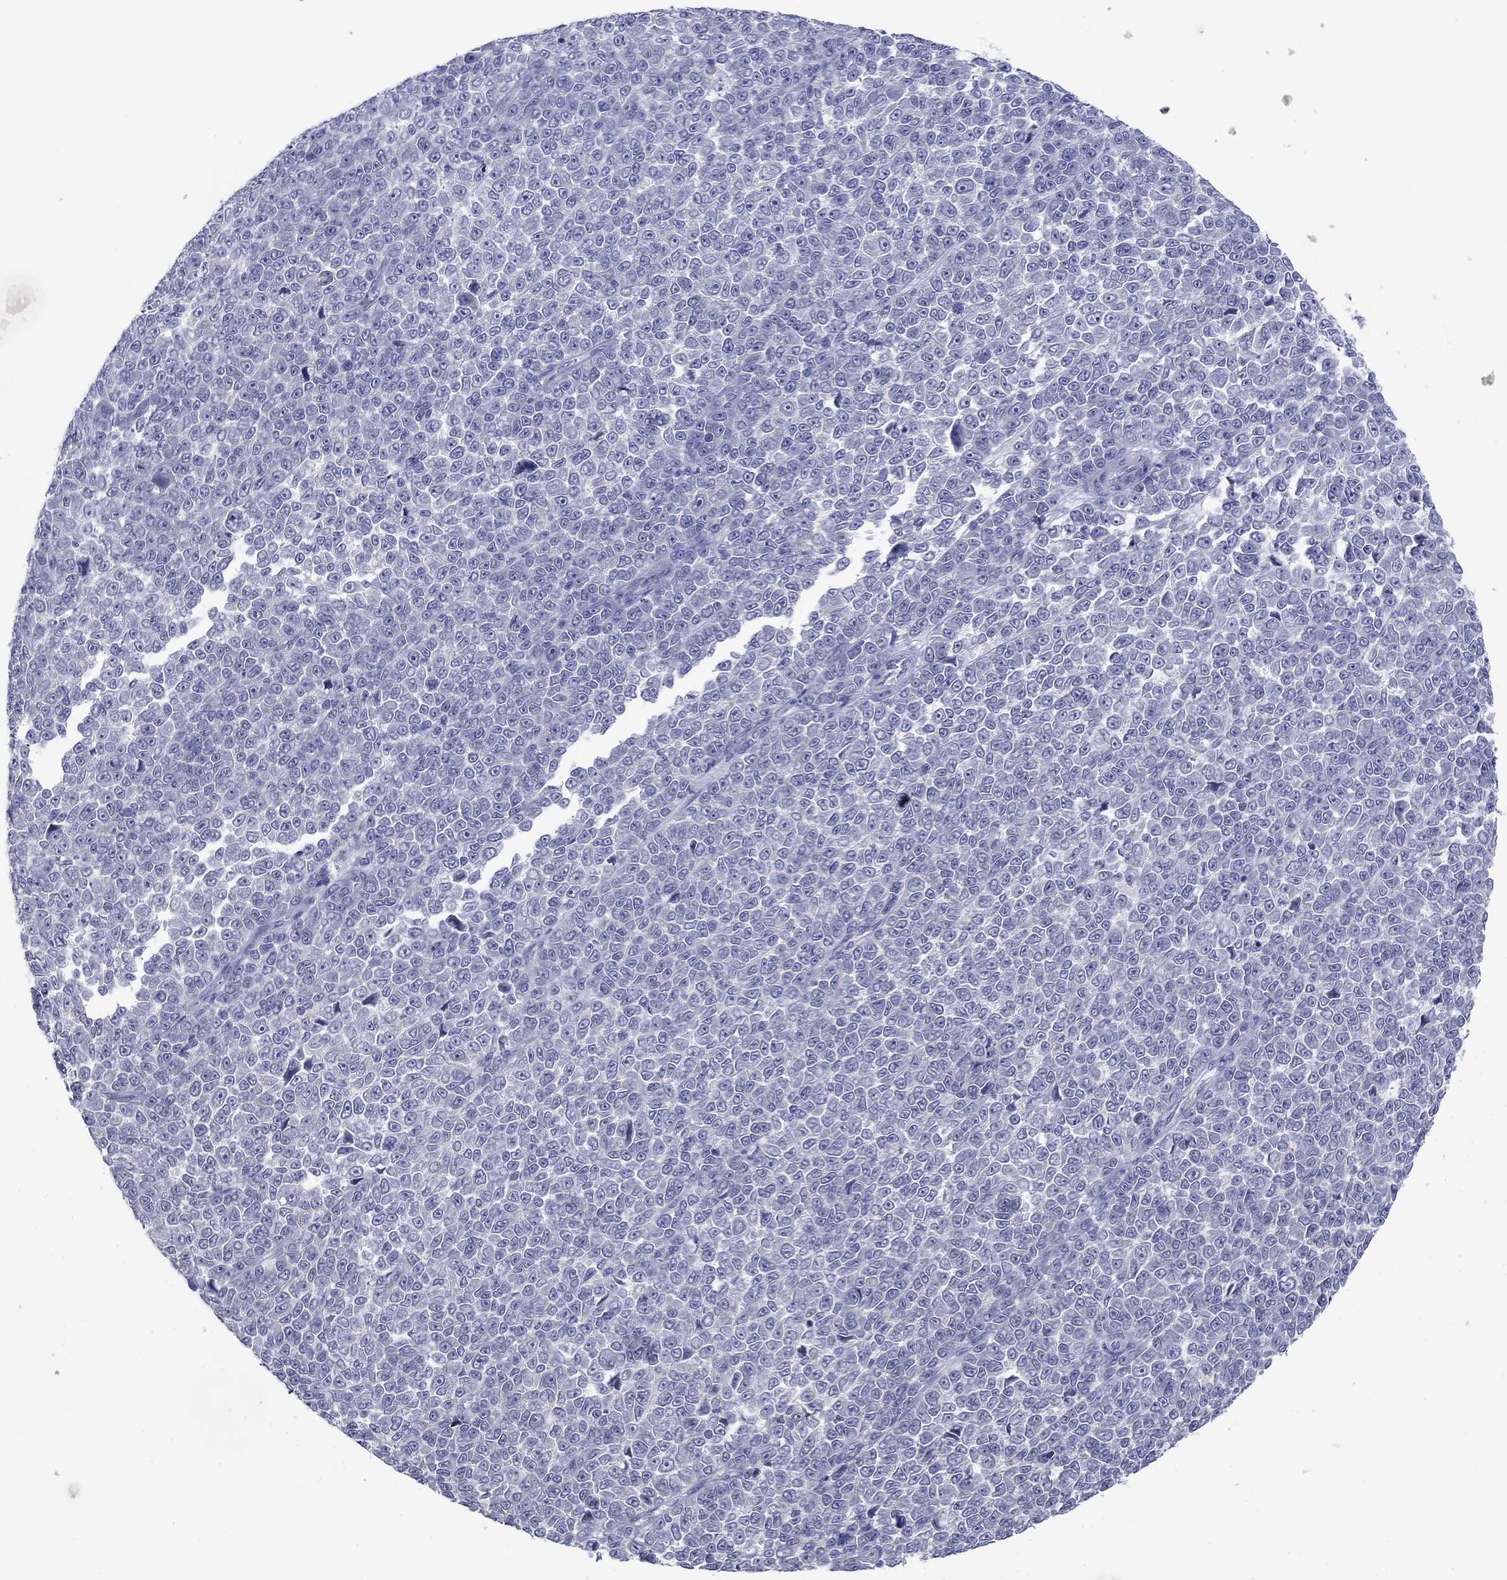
{"staining": {"intensity": "negative", "quantity": "none", "location": "none"}, "tissue": "melanoma", "cell_type": "Tumor cells", "image_type": "cancer", "snomed": [{"axis": "morphology", "description": "Malignant melanoma, NOS"}, {"axis": "topography", "description": "Skin"}], "caption": "The immunohistochemistry (IHC) histopathology image has no significant staining in tumor cells of melanoma tissue.", "gene": "GRK7", "patient": {"sex": "female", "age": 95}}